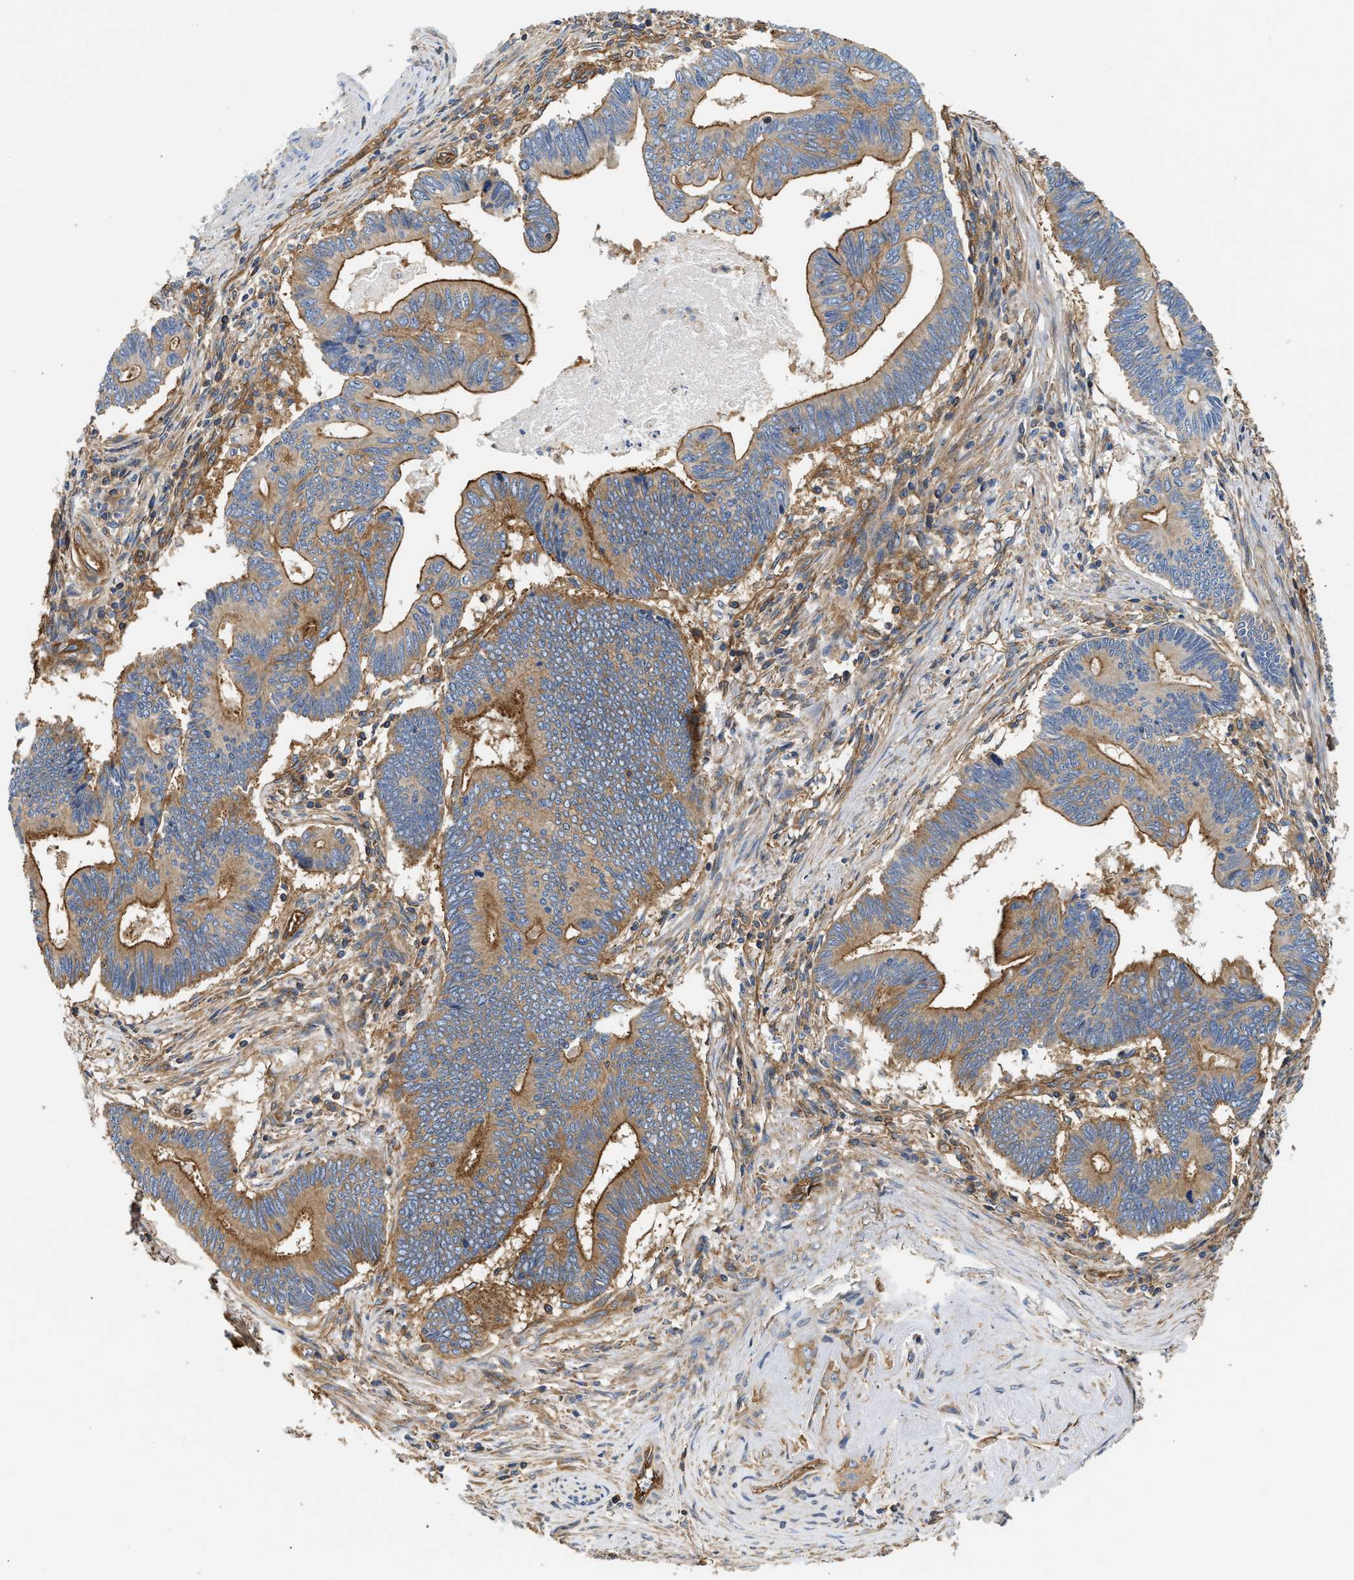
{"staining": {"intensity": "moderate", "quantity": ">75%", "location": "cytoplasmic/membranous"}, "tissue": "pancreatic cancer", "cell_type": "Tumor cells", "image_type": "cancer", "snomed": [{"axis": "morphology", "description": "Adenocarcinoma, NOS"}, {"axis": "topography", "description": "Pancreas"}], "caption": "A micrograph showing moderate cytoplasmic/membranous staining in about >75% of tumor cells in pancreatic adenocarcinoma, as visualized by brown immunohistochemical staining.", "gene": "SAMD9L", "patient": {"sex": "female", "age": 70}}